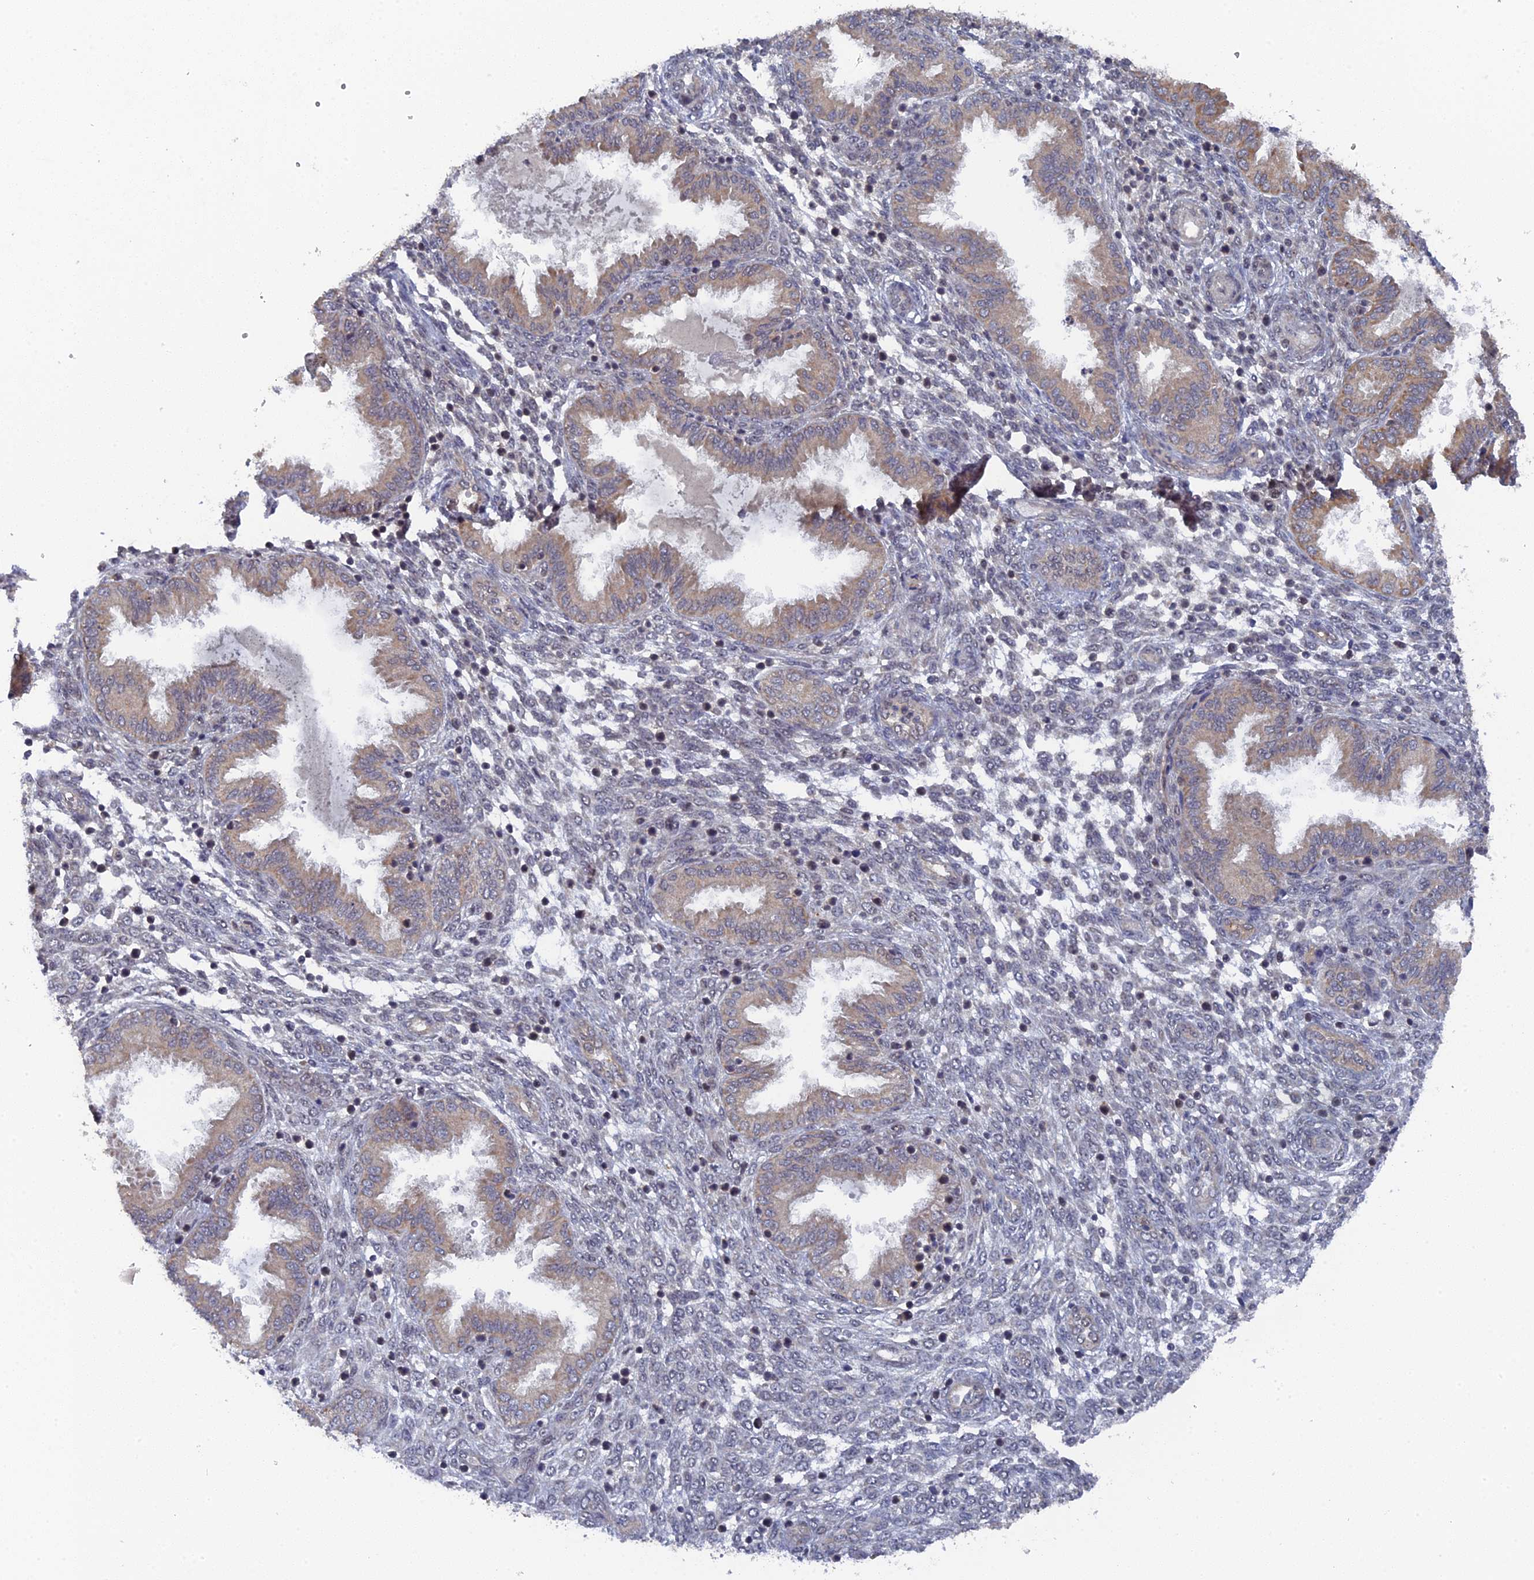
{"staining": {"intensity": "negative", "quantity": "none", "location": "none"}, "tissue": "endometrium", "cell_type": "Cells in endometrial stroma", "image_type": "normal", "snomed": [{"axis": "morphology", "description": "Normal tissue, NOS"}, {"axis": "topography", "description": "Endometrium"}], "caption": "Histopathology image shows no significant protein staining in cells in endometrial stroma of normal endometrium. Nuclei are stained in blue.", "gene": "MIGA2", "patient": {"sex": "female", "age": 33}}